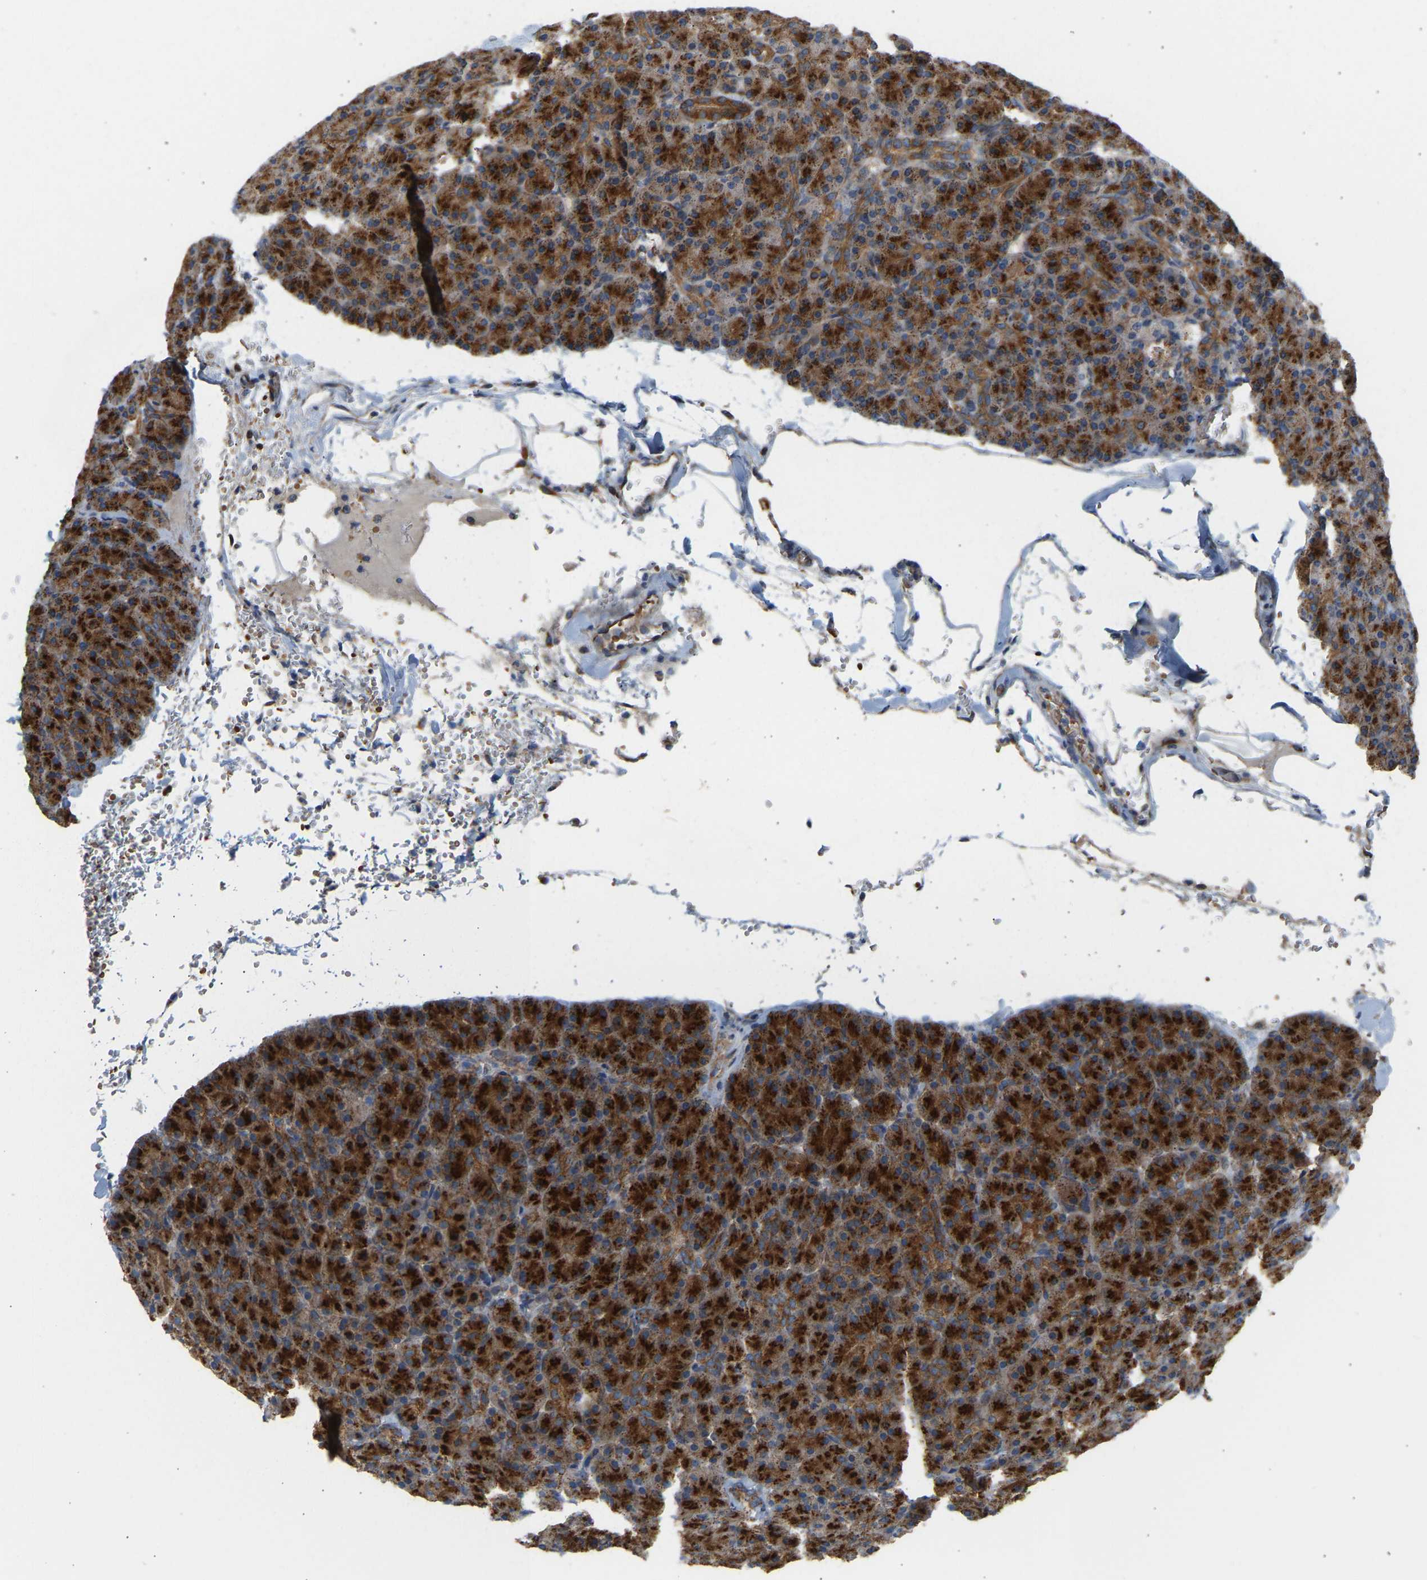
{"staining": {"intensity": "strong", "quantity": ">75%", "location": "cytoplasmic/membranous"}, "tissue": "pancreas", "cell_type": "Exocrine glandular cells", "image_type": "normal", "snomed": [{"axis": "morphology", "description": "Normal tissue, NOS"}, {"axis": "topography", "description": "Pancreas"}], "caption": "Pancreas stained with DAB (3,3'-diaminobenzidine) IHC shows high levels of strong cytoplasmic/membranous positivity in approximately >75% of exocrine glandular cells. Using DAB (brown) and hematoxylin (blue) stains, captured at high magnification using brightfield microscopy.", "gene": "YIPF2", "patient": {"sex": "female", "age": 43}}